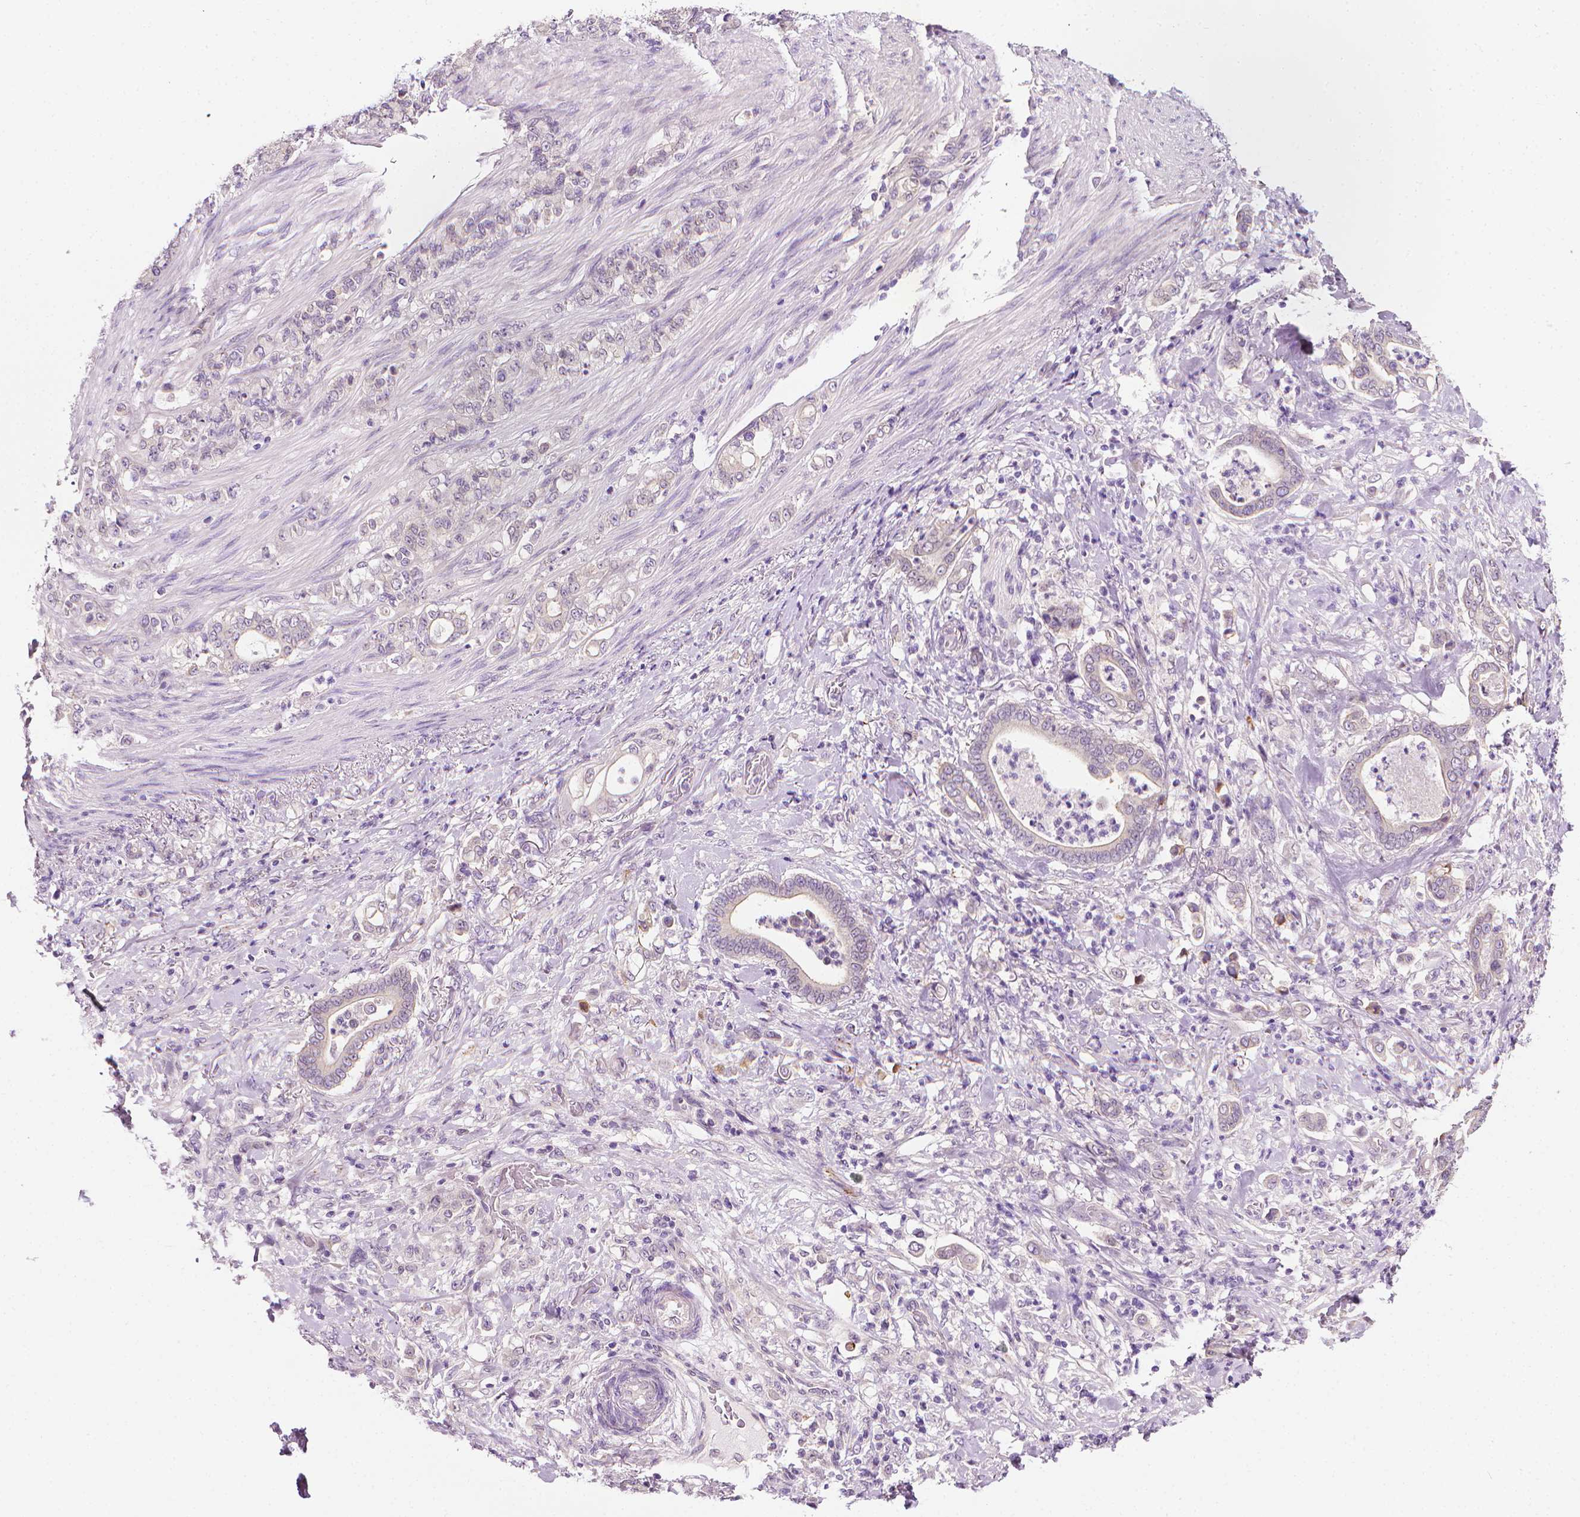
{"staining": {"intensity": "negative", "quantity": "none", "location": "none"}, "tissue": "stomach cancer", "cell_type": "Tumor cells", "image_type": "cancer", "snomed": [{"axis": "morphology", "description": "Adenocarcinoma, NOS"}, {"axis": "topography", "description": "Stomach"}], "caption": "An immunohistochemistry histopathology image of stomach adenocarcinoma is shown. There is no staining in tumor cells of stomach adenocarcinoma. The staining is performed using DAB (3,3'-diaminobenzidine) brown chromogen with nuclei counter-stained in using hematoxylin.", "gene": "MCOLN3", "patient": {"sex": "female", "age": 79}}